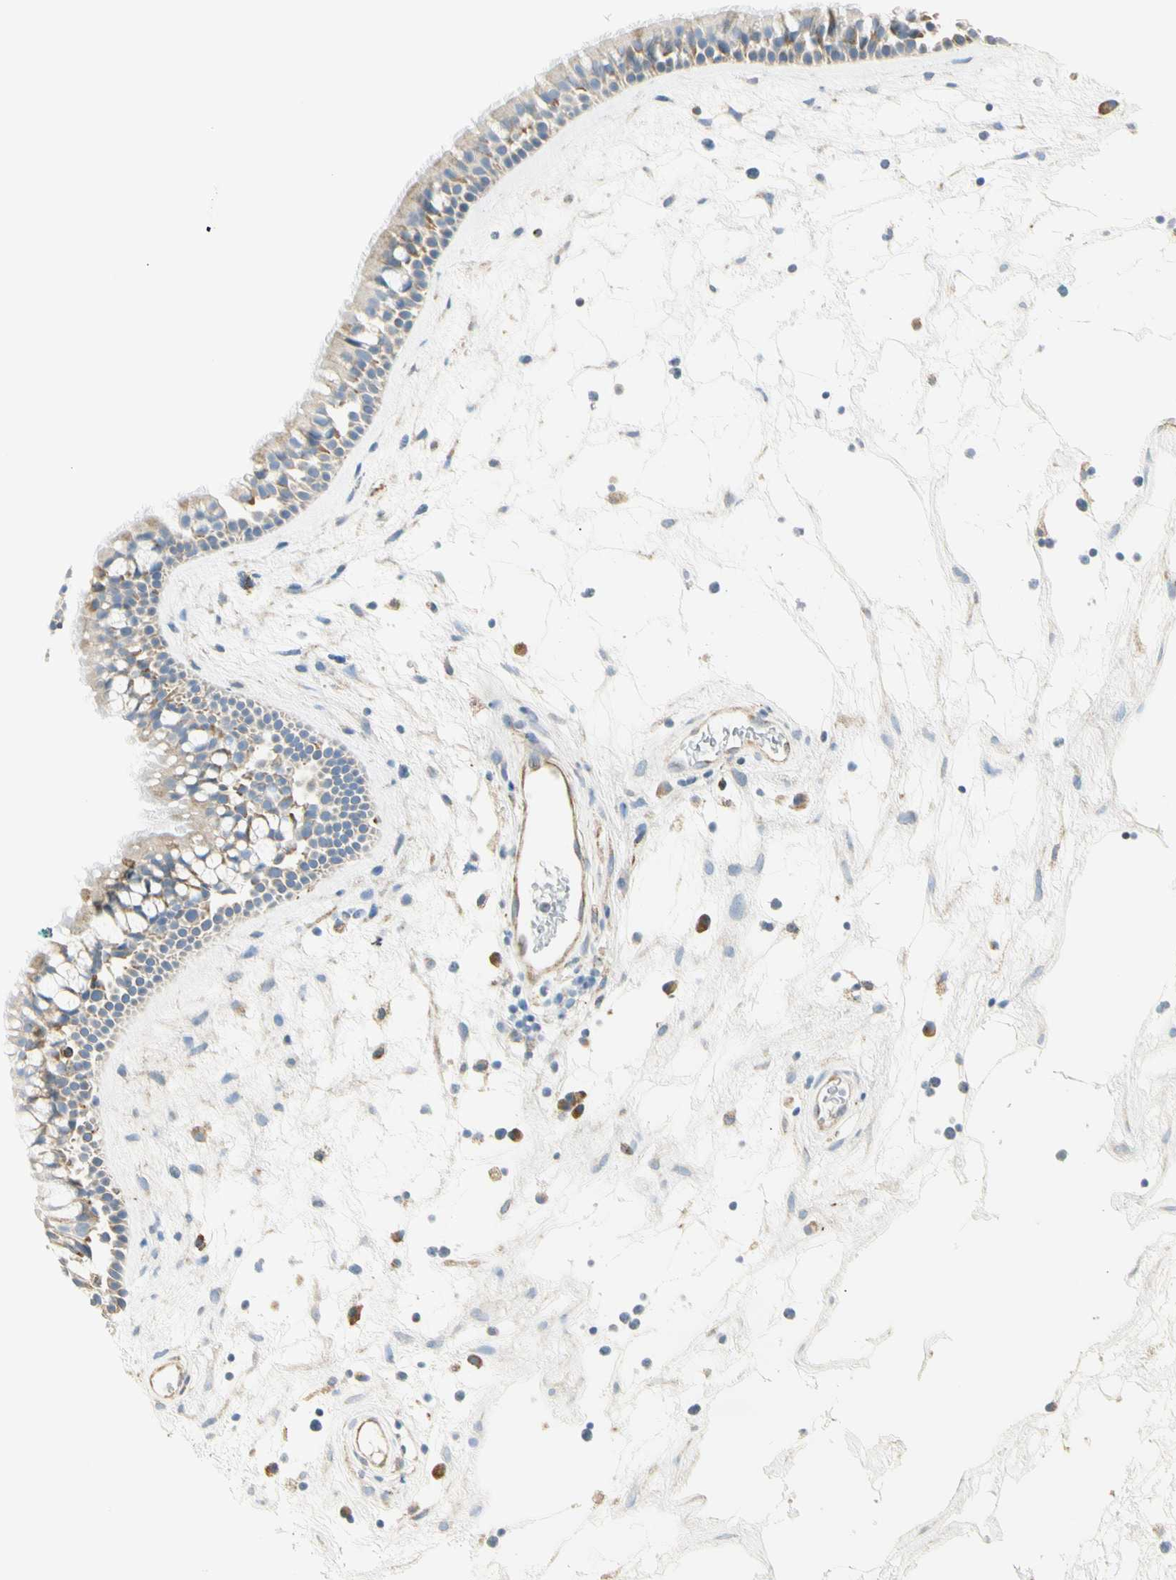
{"staining": {"intensity": "weak", "quantity": "<25%", "location": "cytoplasmic/membranous"}, "tissue": "nasopharynx", "cell_type": "Respiratory epithelial cells", "image_type": "normal", "snomed": [{"axis": "morphology", "description": "Normal tissue, NOS"}, {"axis": "morphology", "description": "Inflammation, NOS"}, {"axis": "topography", "description": "Nasopharynx"}], "caption": "Immunohistochemistry (IHC) of benign human nasopharynx shows no expression in respiratory epithelial cells.", "gene": "TNFSF11", "patient": {"sex": "male", "age": 48}}